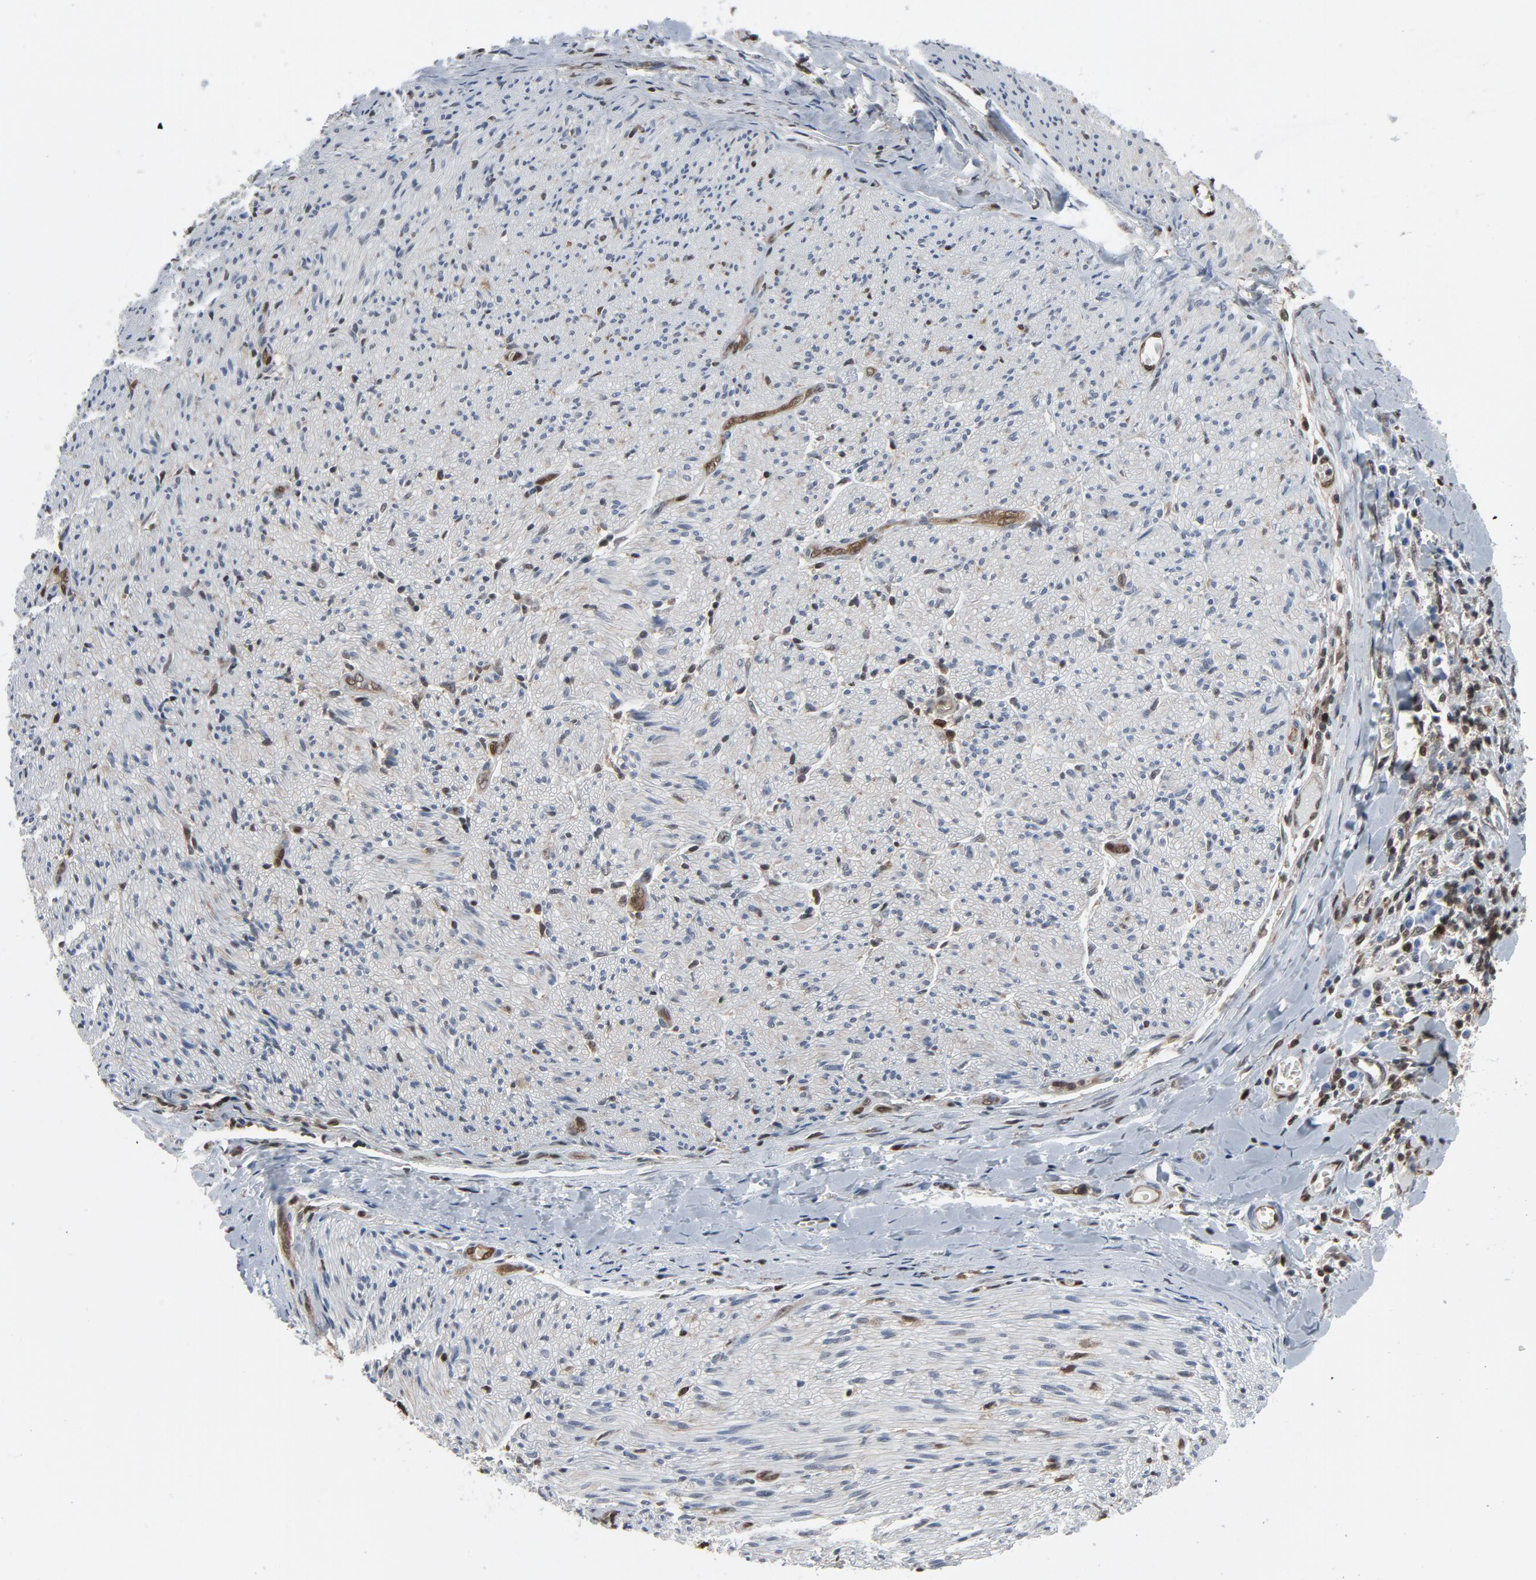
{"staining": {"intensity": "negative", "quantity": "none", "location": "none"}, "tissue": "liver cancer", "cell_type": "Tumor cells", "image_type": "cancer", "snomed": [{"axis": "morphology", "description": "Cholangiocarcinoma"}, {"axis": "topography", "description": "Liver"}], "caption": "Micrograph shows no significant protein staining in tumor cells of liver cholangiocarcinoma.", "gene": "STAT5A", "patient": {"sex": "male", "age": 58}}